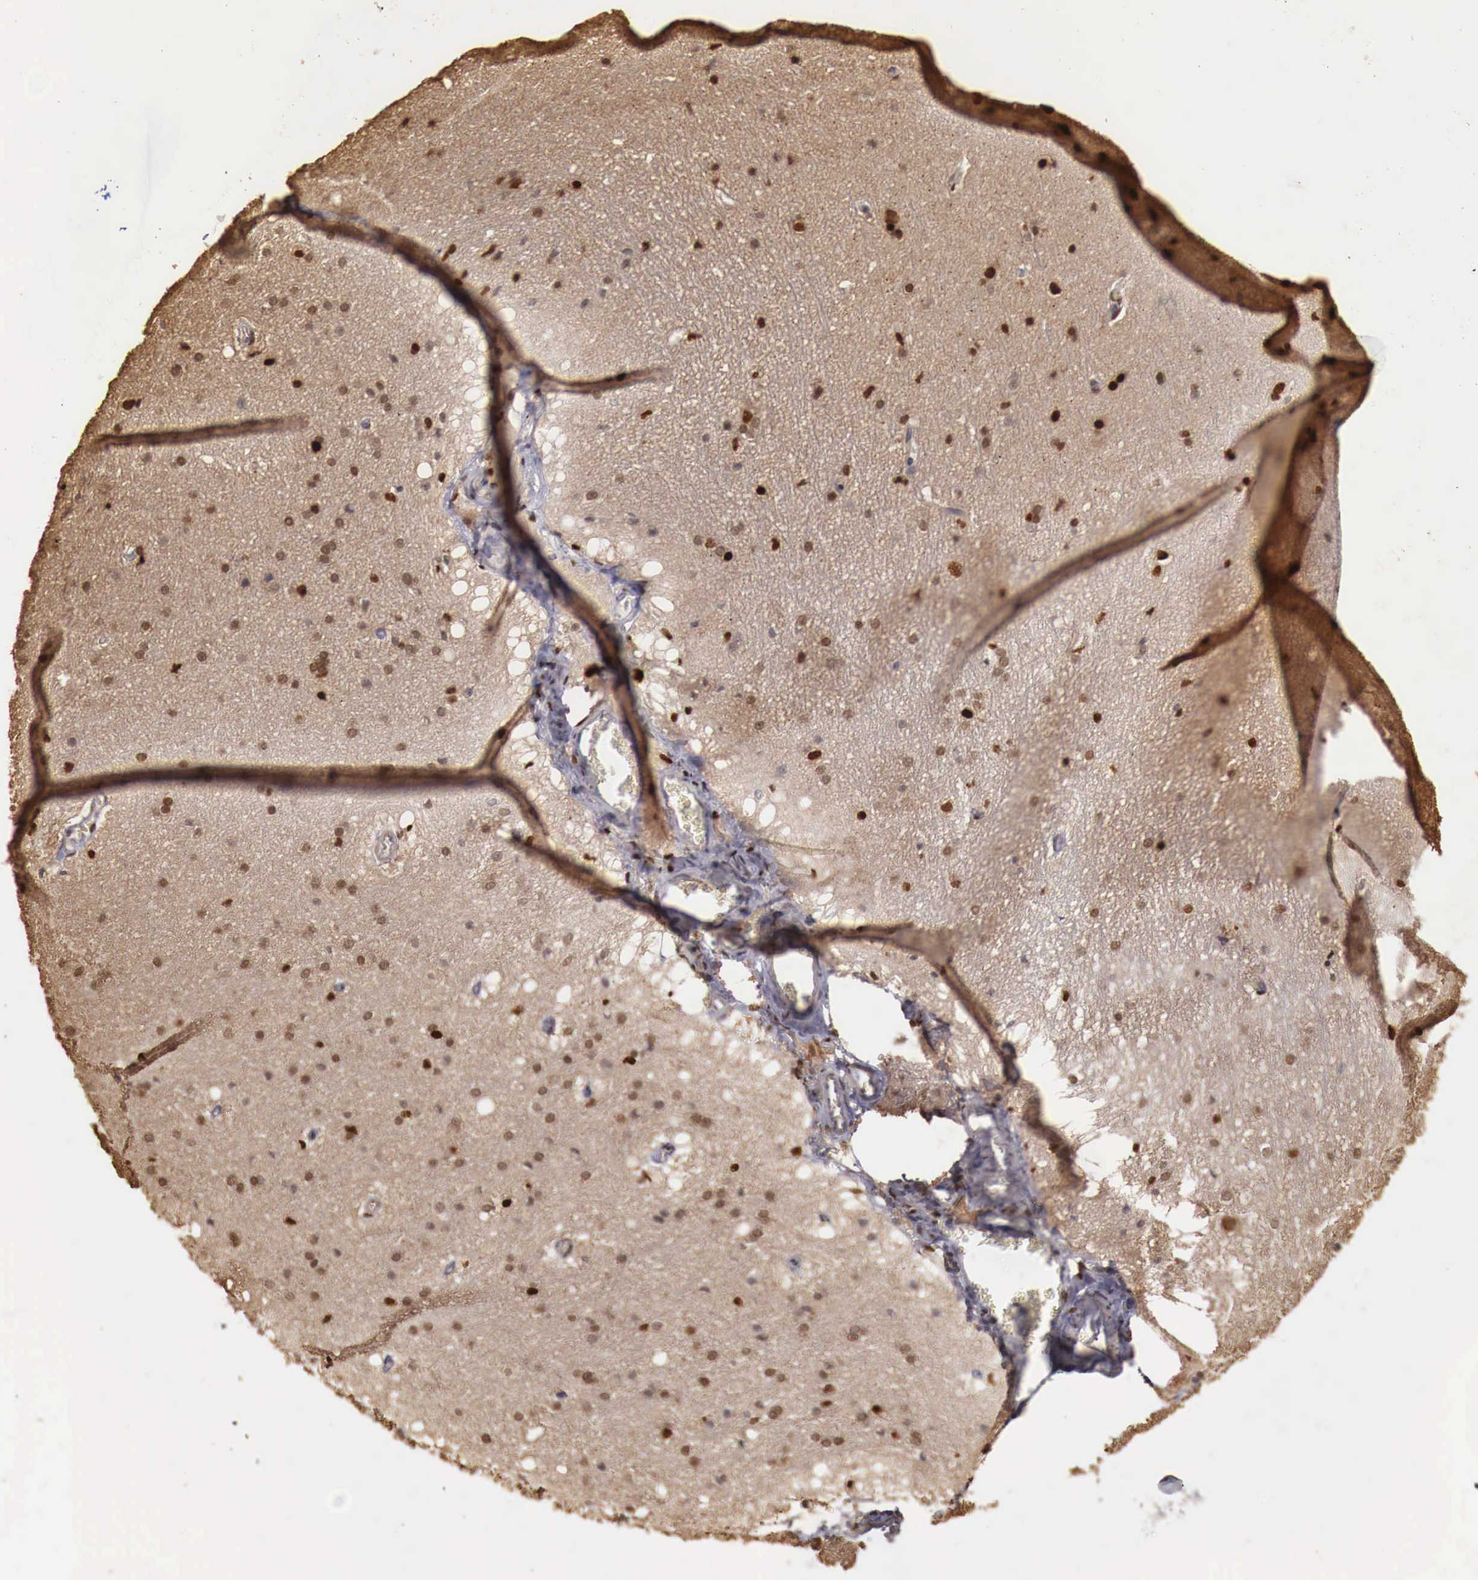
{"staining": {"intensity": "weak", "quantity": ">75%", "location": "cytoplasmic/membranous"}, "tissue": "cerebral cortex", "cell_type": "Endothelial cells", "image_type": "normal", "snomed": [{"axis": "morphology", "description": "Normal tissue, NOS"}, {"axis": "topography", "description": "Cerebral cortex"}, {"axis": "topography", "description": "Hippocampus"}], "caption": "Immunohistochemical staining of unremarkable human cerebral cortex exhibits low levels of weak cytoplasmic/membranous positivity in about >75% of endothelial cells. The staining was performed using DAB, with brown indicating positive protein expression. Nuclei are stained blue with hematoxylin.", "gene": "KHDRBS2", "patient": {"sex": "female", "age": 19}}